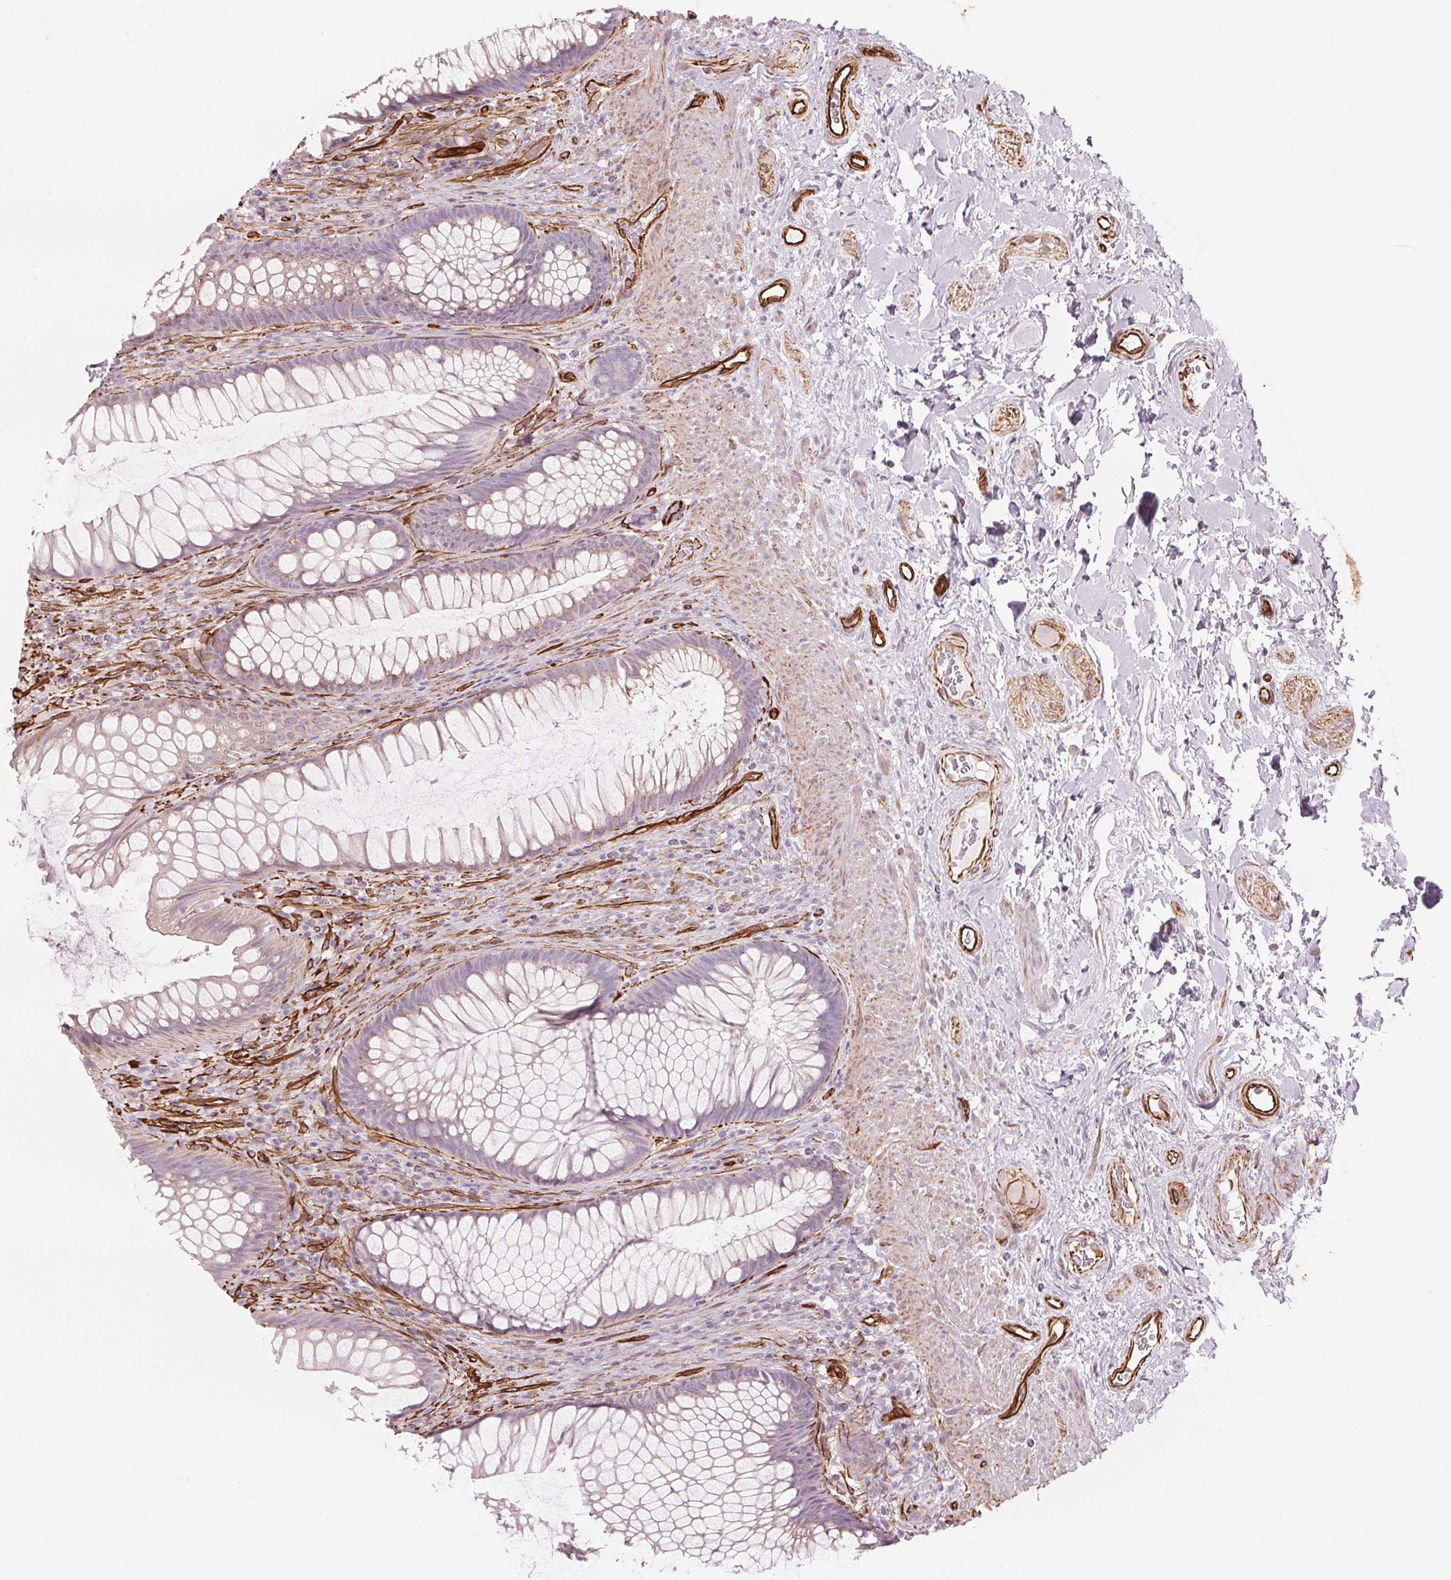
{"staining": {"intensity": "negative", "quantity": "none", "location": "none"}, "tissue": "rectum", "cell_type": "Glandular cells", "image_type": "normal", "snomed": [{"axis": "morphology", "description": "Normal tissue, NOS"}, {"axis": "topography", "description": "Smooth muscle"}, {"axis": "topography", "description": "Rectum"}], "caption": "High power microscopy image of an immunohistochemistry image of normal rectum, revealing no significant staining in glandular cells. (DAB (3,3'-diaminobenzidine) immunohistochemistry (IHC) with hematoxylin counter stain).", "gene": "CLPS", "patient": {"sex": "male", "age": 53}}